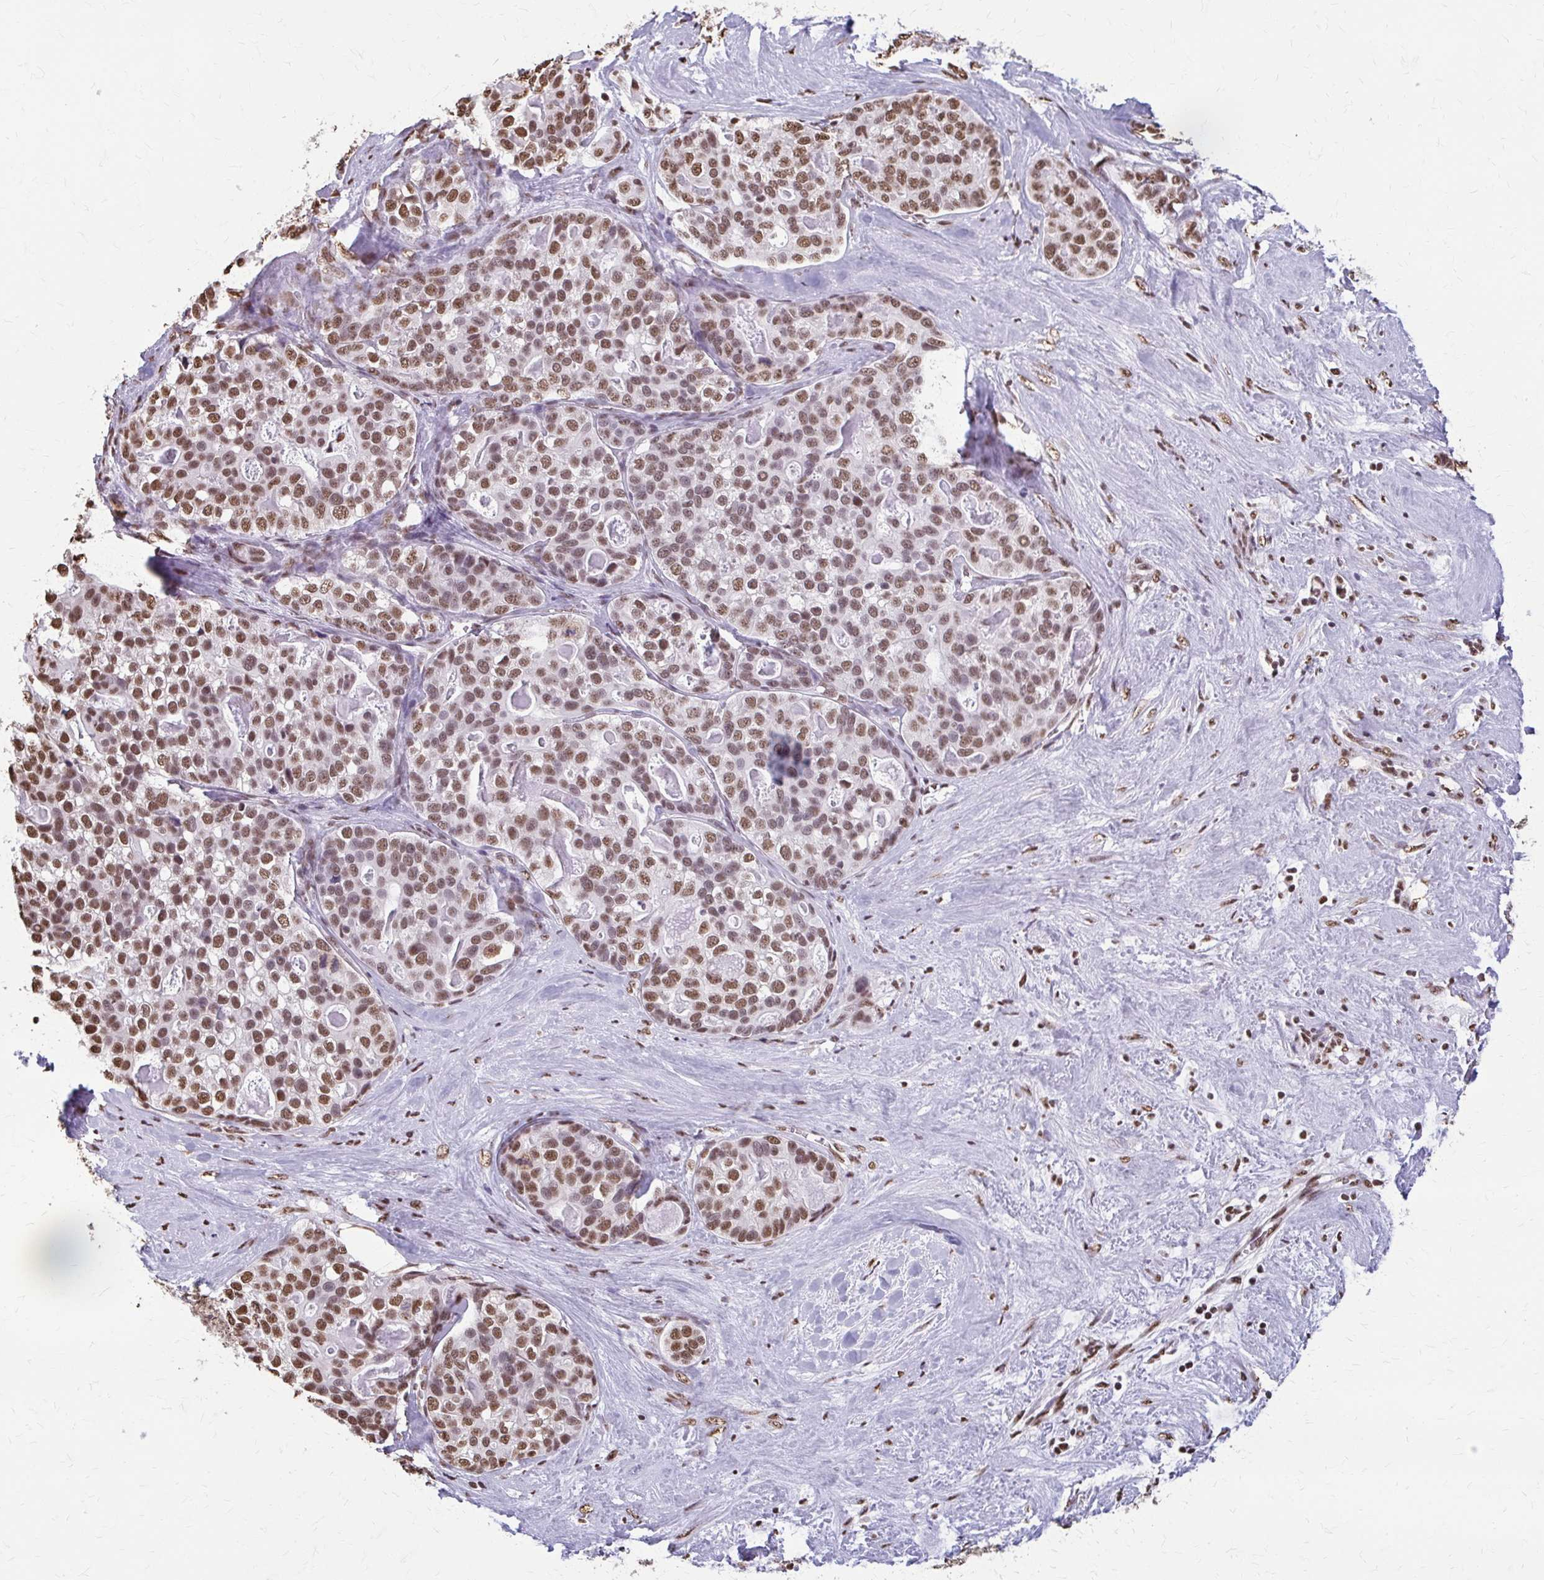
{"staining": {"intensity": "moderate", "quantity": ">75%", "location": "nuclear"}, "tissue": "liver cancer", "cell_type": "Tumor cells", "image_type": "cancer", "snomed": [{"axis": "morphology", "description": "Cholangiocarcinoma"}, {"axis": "topography", "description": "Liver"}], "caption": "Immunohistochemical staining of liver cancer (cholangiocarcinoma) demonstrates moderate nuclear protein staining in approximately >75% of tumor cells. The protein of interest is shown in brown color, while the nuclei are stained blue.", "gene": "SNRPA", "patient": {"sex": "male", "age": 56}}